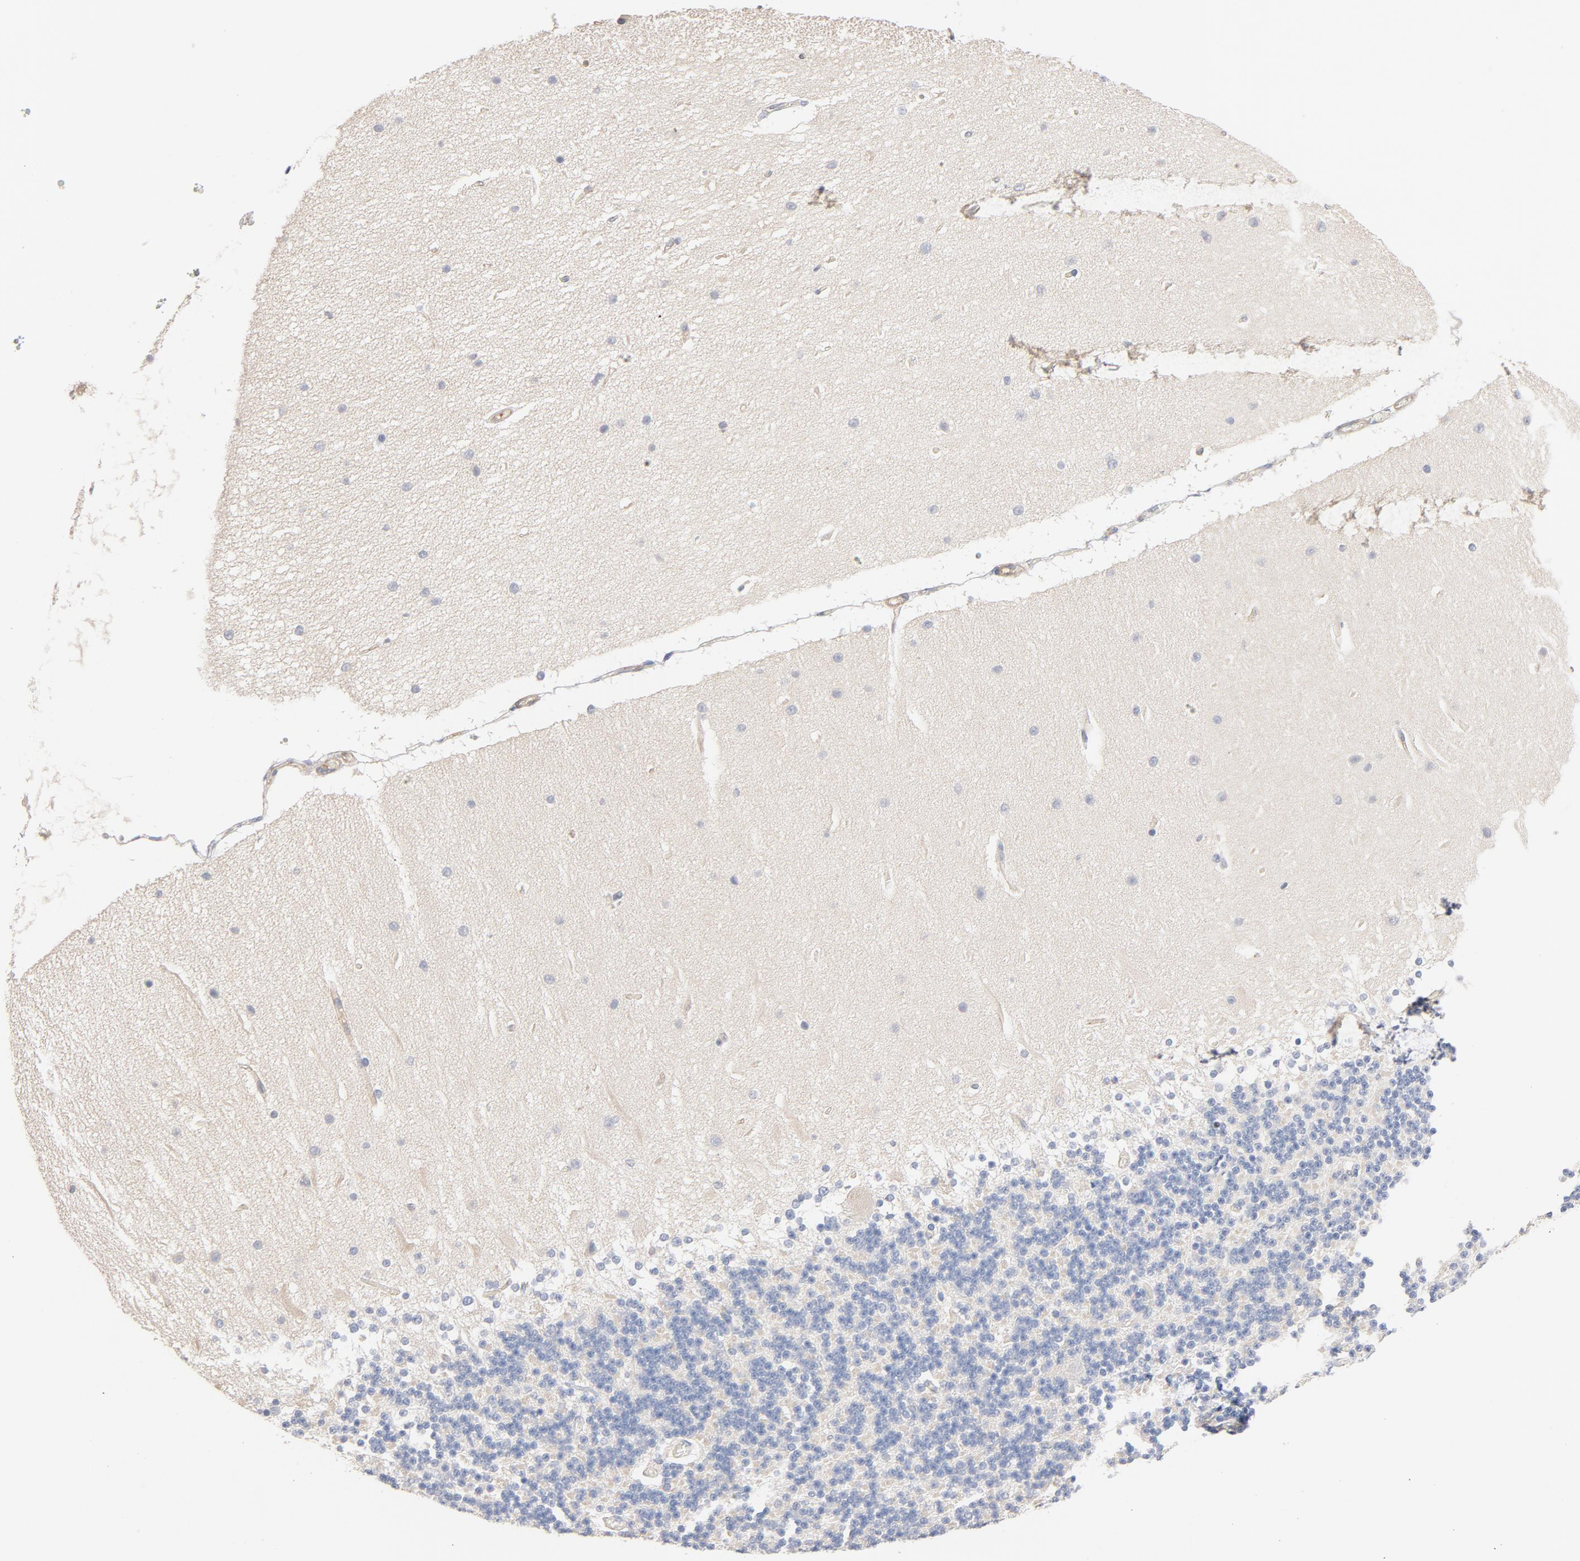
{"staining": {"intensity": "weak", "quantity": "25%-75%", "location": "cytoplasmic/membranous"}, "tissue": "cerebellum", "cell_type": "Cells in granular layer", "image_type": "normal", "snomed": [{"axis": "morphology", "description": "Normal tissue, NOS"}, {"axis": "topography", "description": "Cerebellum"}], "caption": "IHC micrograph of unremarkable cerebellum: cerebellum stained using immunohistochemistry exhibits low levels of weak protein expression localized specifically in the cytoplasmic/membranous of cells in granular layer, appearing as a cytoplasmic/membranous brown color.", "gene": "STRN3", "patient": {"sex": "female", "age": 54}}